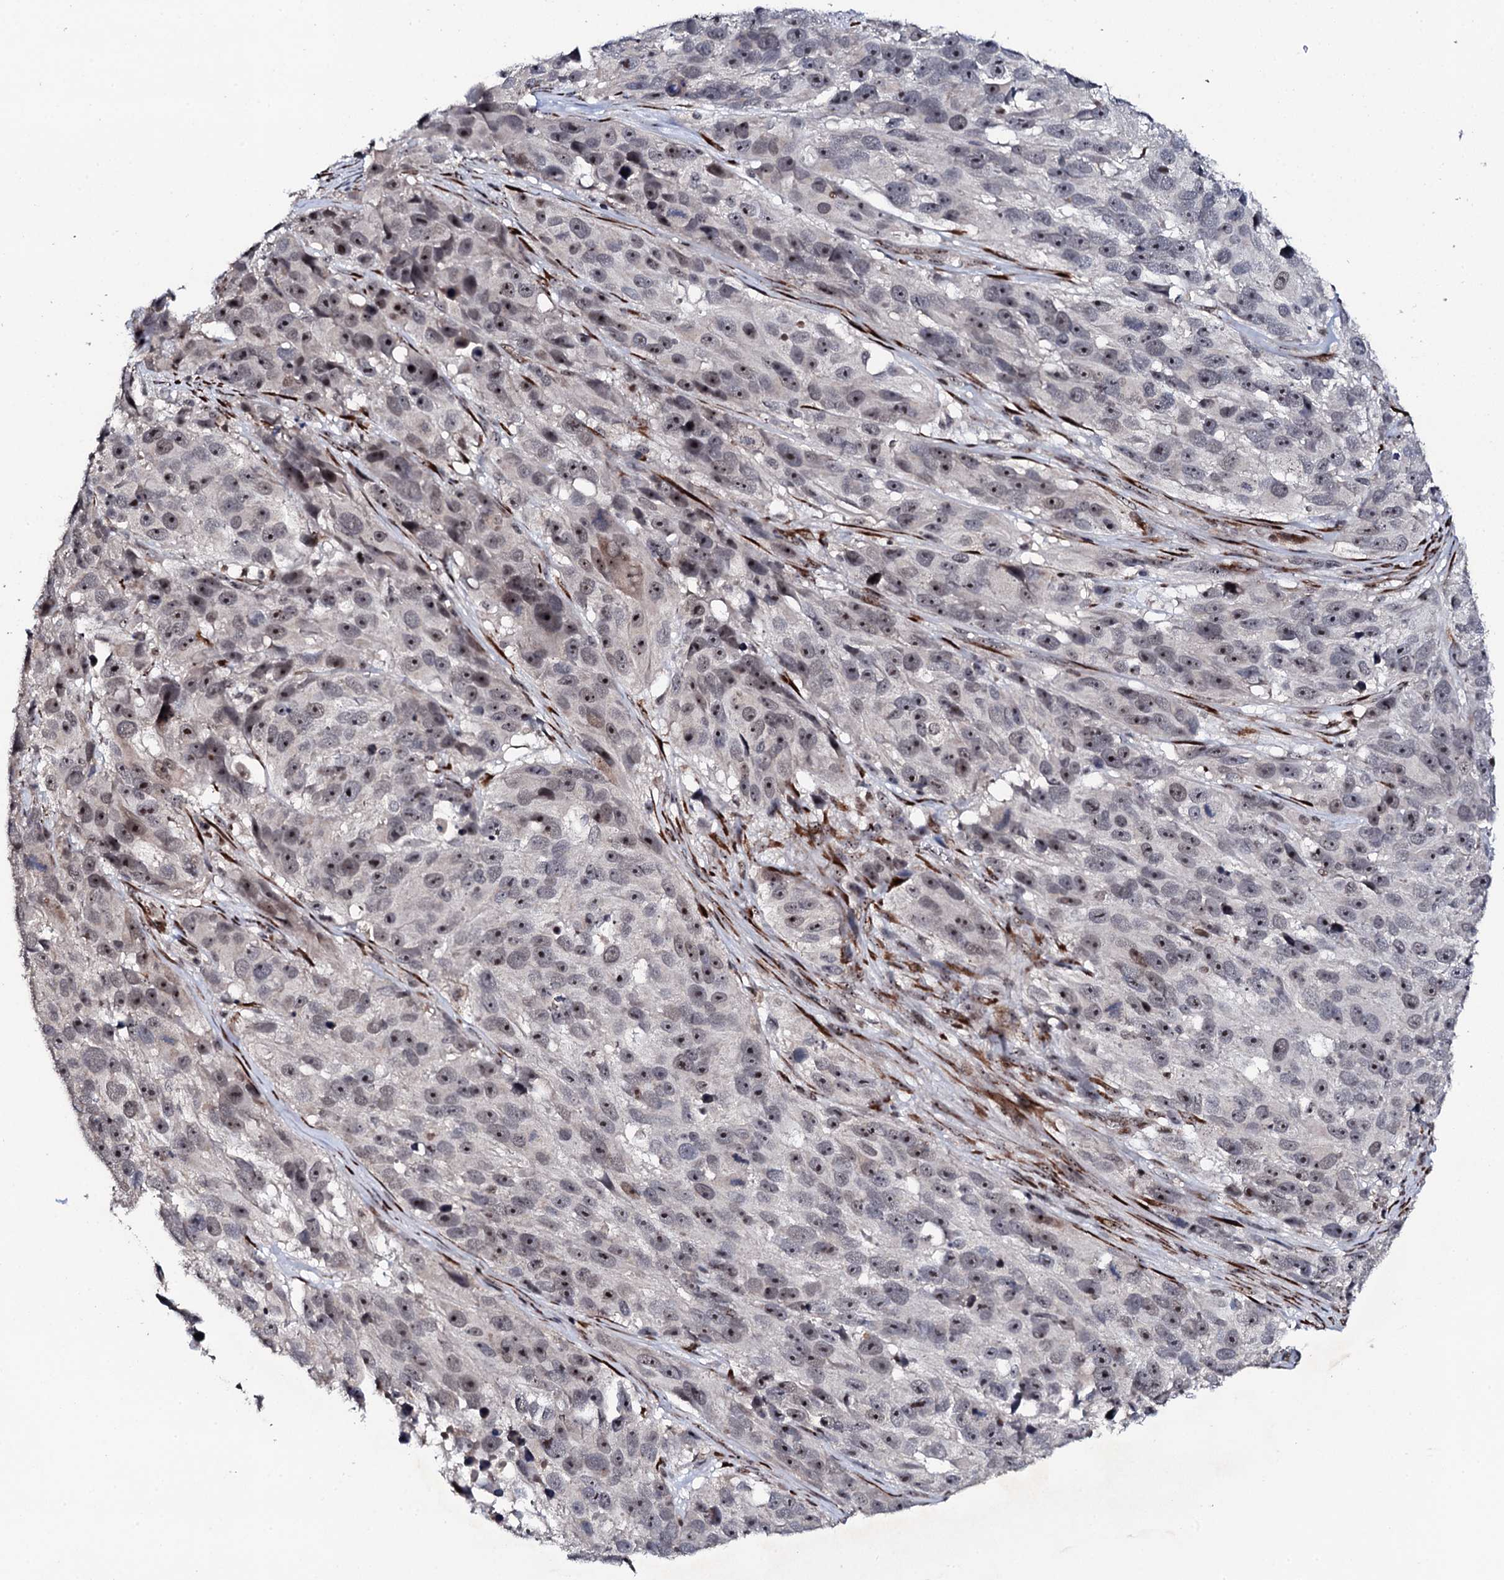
{"staining": {"intensity": "moderate", "quantity": "<25%", "location": "nuclear"}, "tissue": "melanoma", "cell_type": "Tumor cells", "image_type": "cancer", "snomed": [{"axis": "morphology", "description": "Malignant melanoma, NOS"}, {"axis": "topography", "description": "Skin"}], "caption": "Human melanoma stained with a brown dye reveals moderate nuclear positive positivity in approximately <25% of tumor cells.", "gene": "FAM111A", "patient": {"sex": "male", "age": 84}}